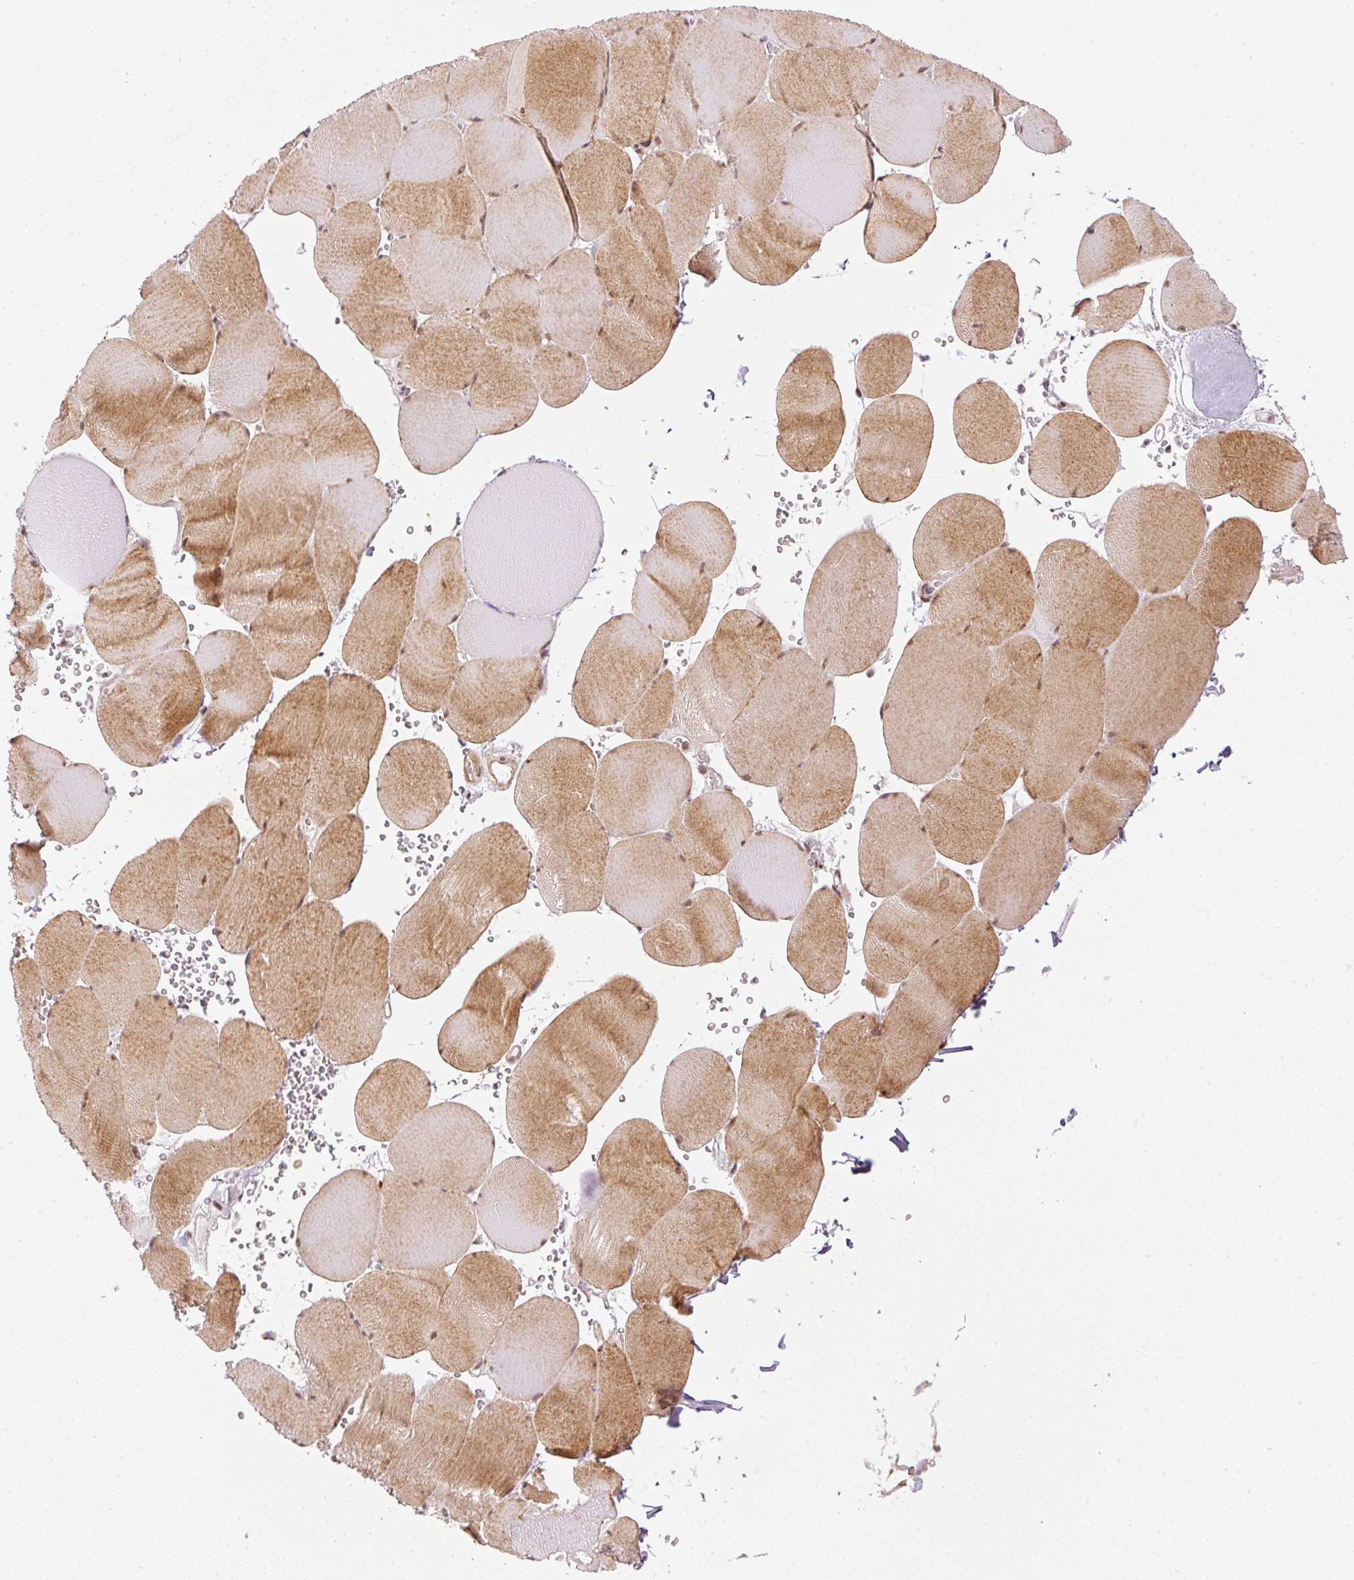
{"staining": {"intensity": "moderate", "quantity": "25%-75%", "location": "cytoplasmic/membranous,nuclear"}, "tissue": "skeletal muscle", "cell_type": "Myocytes", "image_type": "normal", "snomed": [{"axis": "morphology", "description": "Normal tissue, NOS"}, {"axis": "topography", "description": "Skeletal muscle"}, {"axis": "topography", "description": "Head-Neck"}], "caption": "Skeletal muscle stained with DAB (3,3'-diaminobenzidine) immunohistochemistry exhibits medium levels of moderate cytoplasmic/membranous,nuclear positivity in about 25%-75% of myocytes.", "gene": "THOC6", "patient": {"sex": "male", "age": 66}}